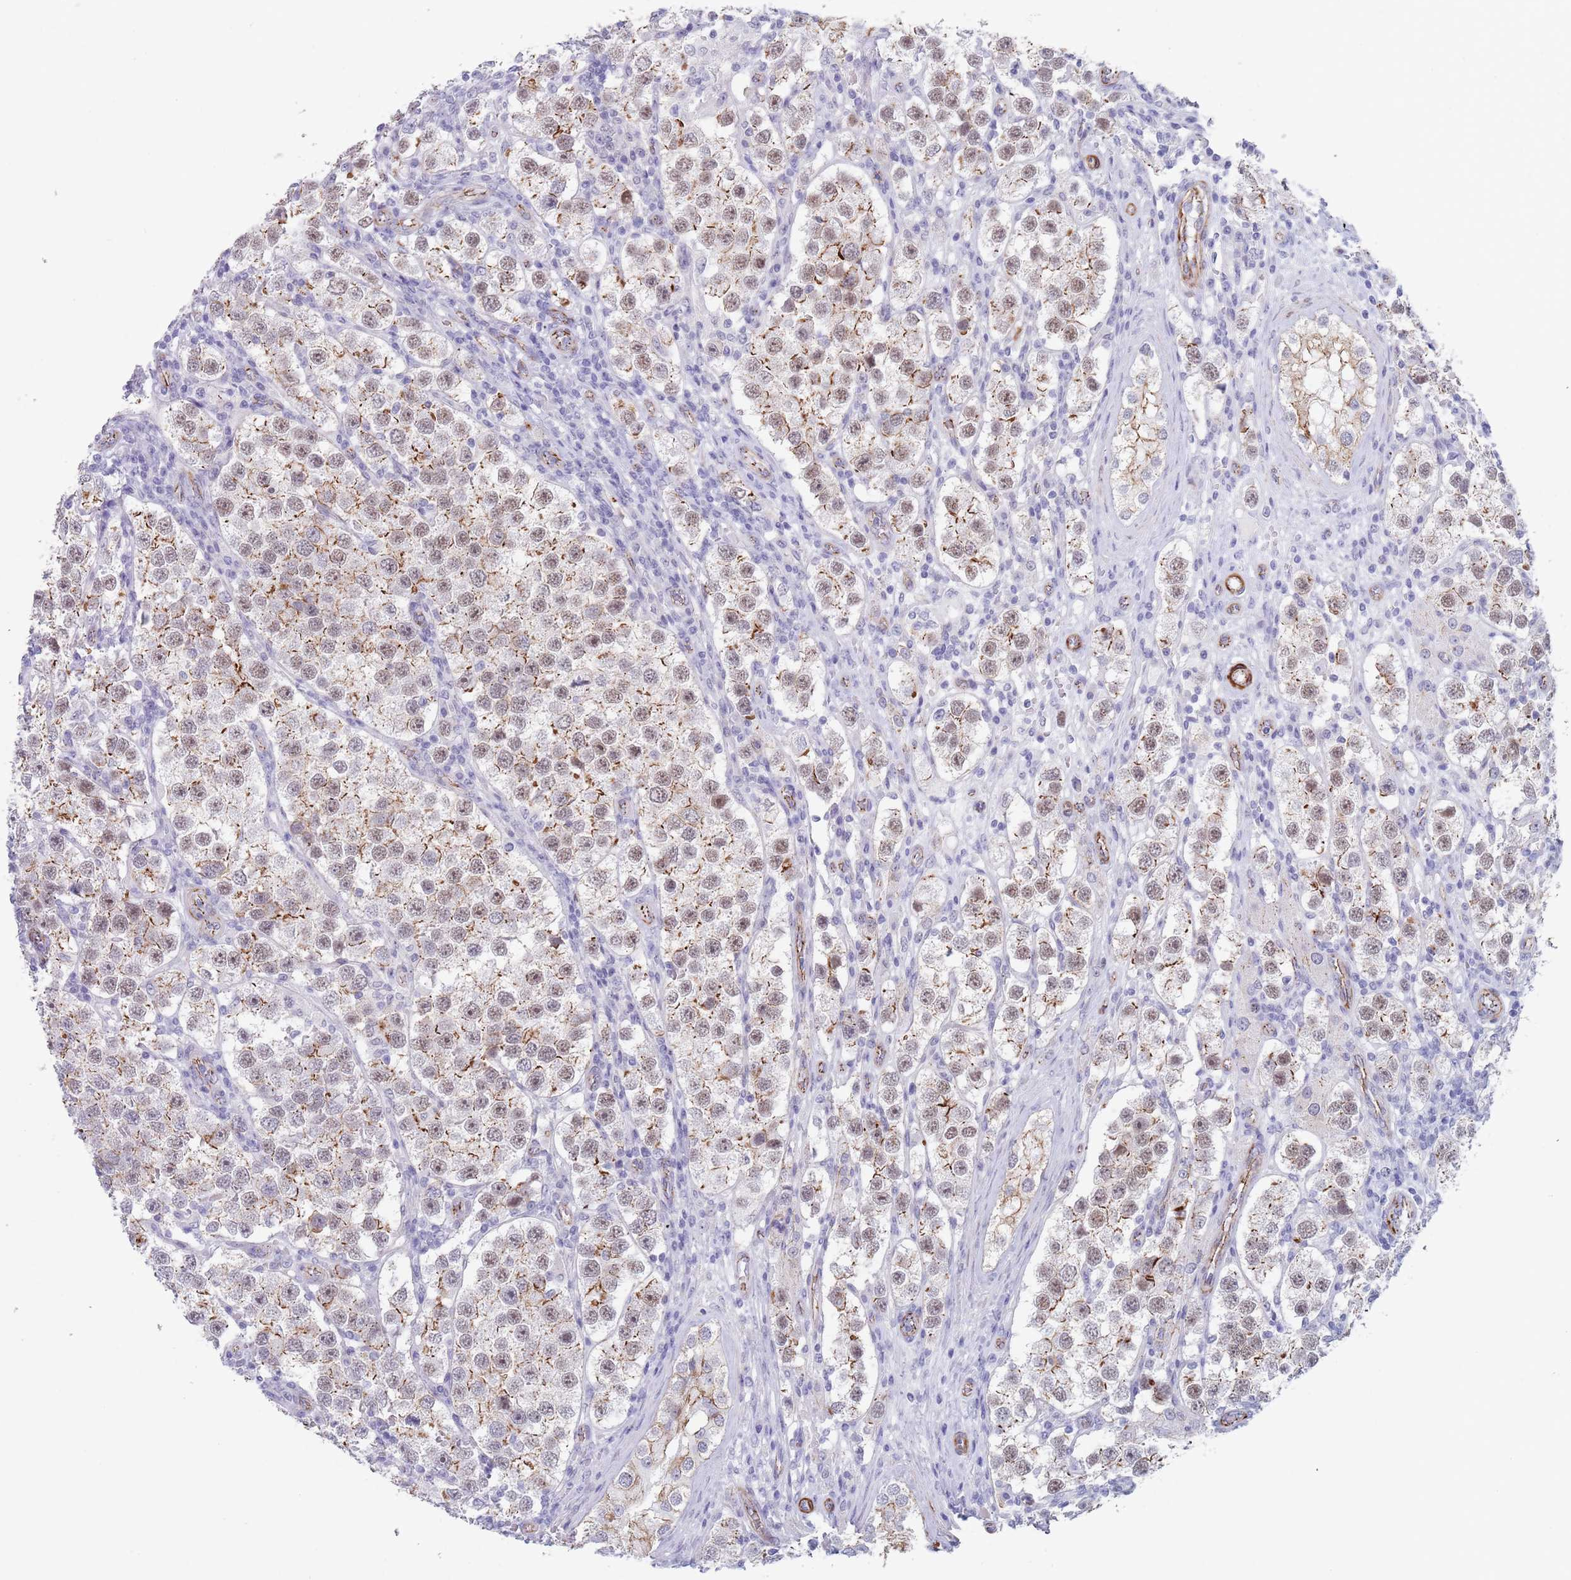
{"staining": {"intensity": "moderate", "quantity": "25%-75%", "location": "cytoplasmic/membranous"}, "tissue": "testis cancer", "cell_type": "Tumor cells", "image_type": "cancer", "snomed": [{"axis": "morphology", "description": "Seminoma, NOS"}, {"axis": "topography", "description": "Testis"}], "caption": "The micrograph reveals staining of seminoma (testis), revealing moderate cytoplasmic/membranous protein expression (brown color) within tumor cells.", "gene": "OR5A2", "patient": {"sex": "male", "age": 37}}